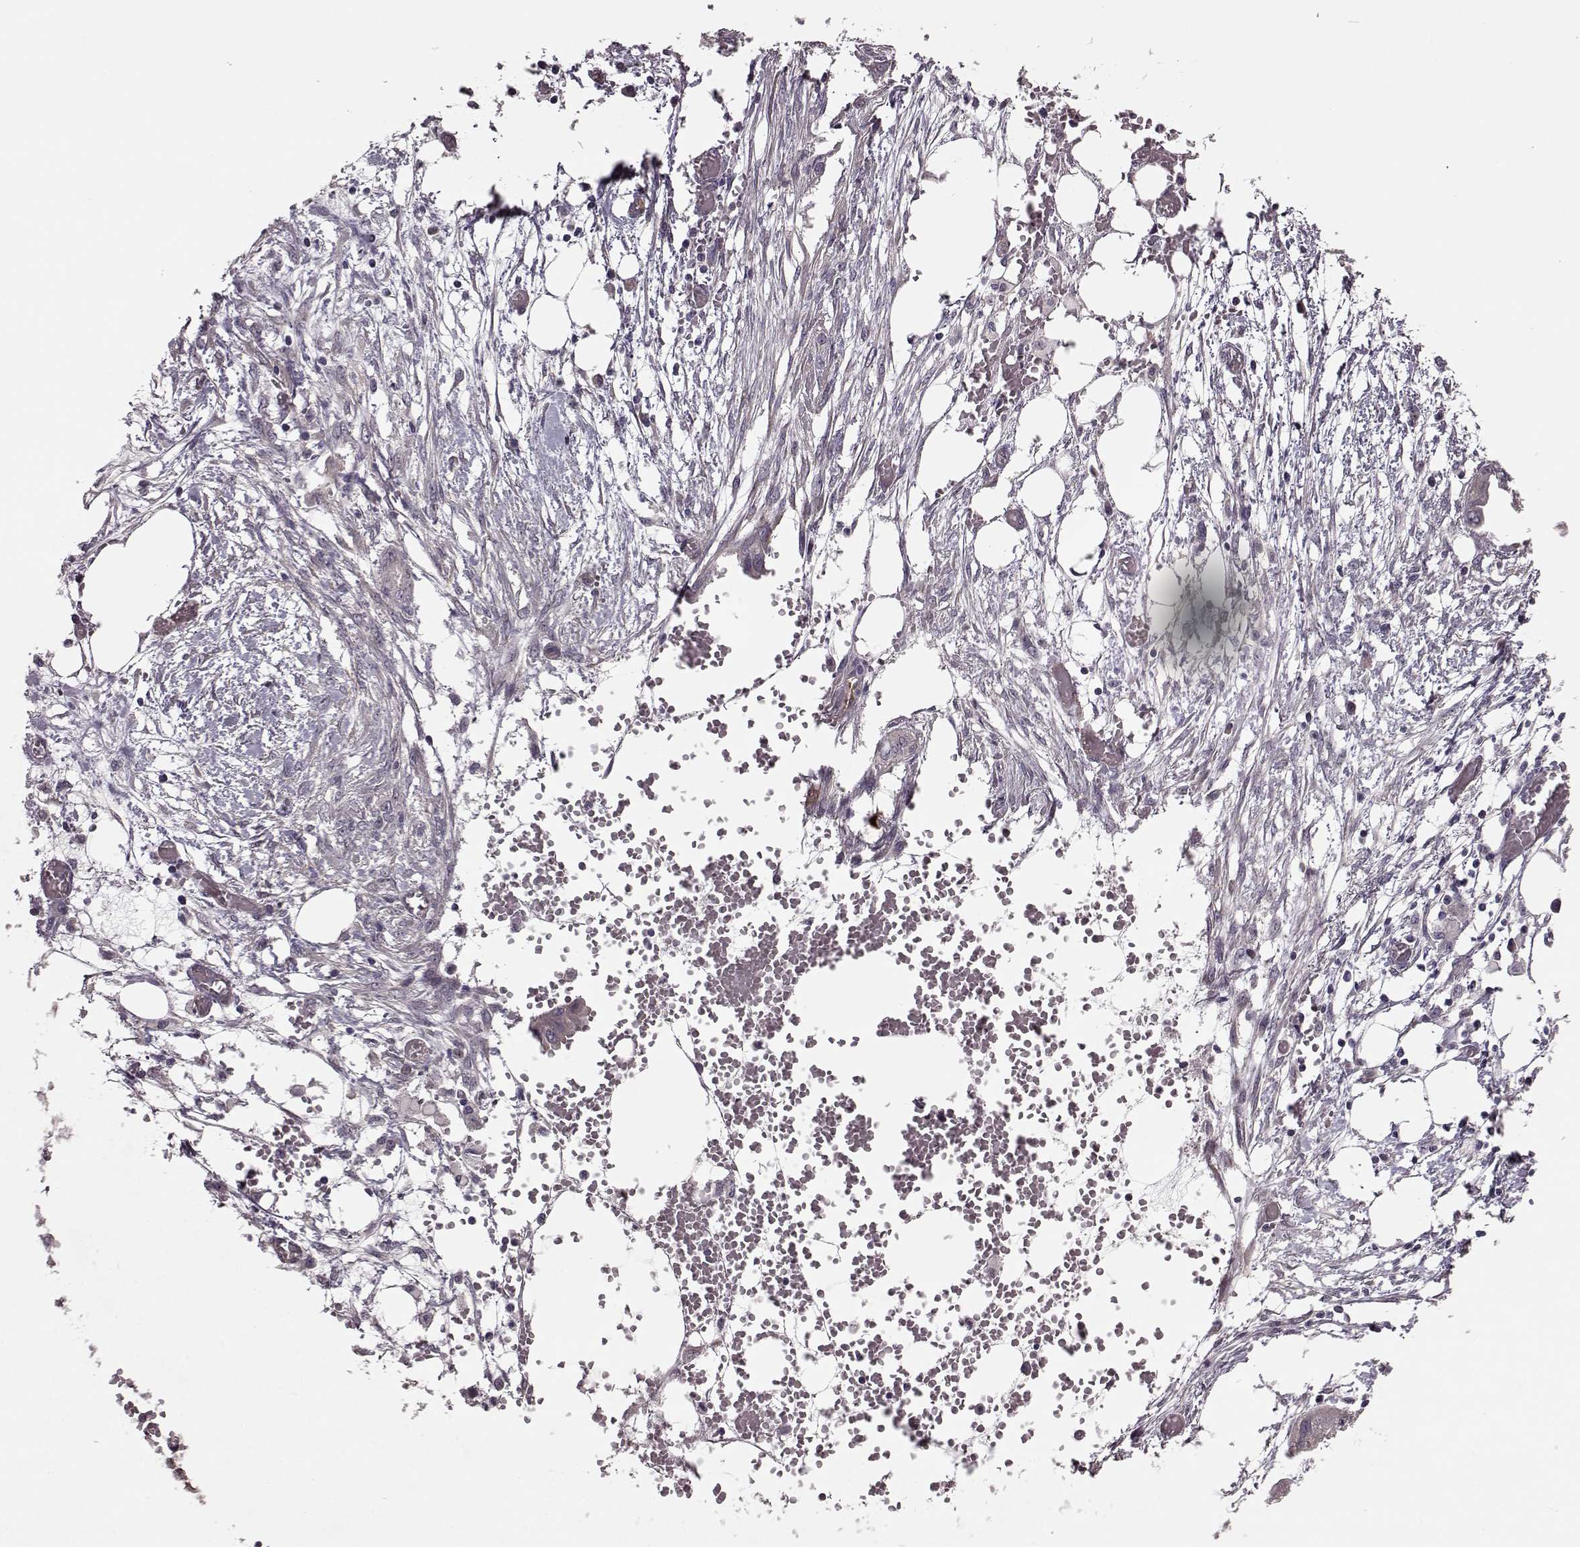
{"staining": {"intensity": "negative", "quantity": "none", "location": "none"}, "tissue": "endometrial cancer", "cell_type": "Tumor cells", "image_type": "cancer", "snomed": [{"axis": "morphology", "description": "Adenocarcinoma, NOS"}, {"axis": "morphology", "description": "Adenocarcinoma, metastatic, NOS"}, {"axis": "topography", "description": "Adipose tissue"}, {"axis": "topography", "description": "Endometrium"}], "caption": "A high-resolution photomicrograph shows immunohistochemistry (IHC) staining of endometrial metastatic adenocarcinoma, which shows no significant positivity in tumor cells.", "gene": "SYNPO", "patient": {"sex": "female", "age": 67}}